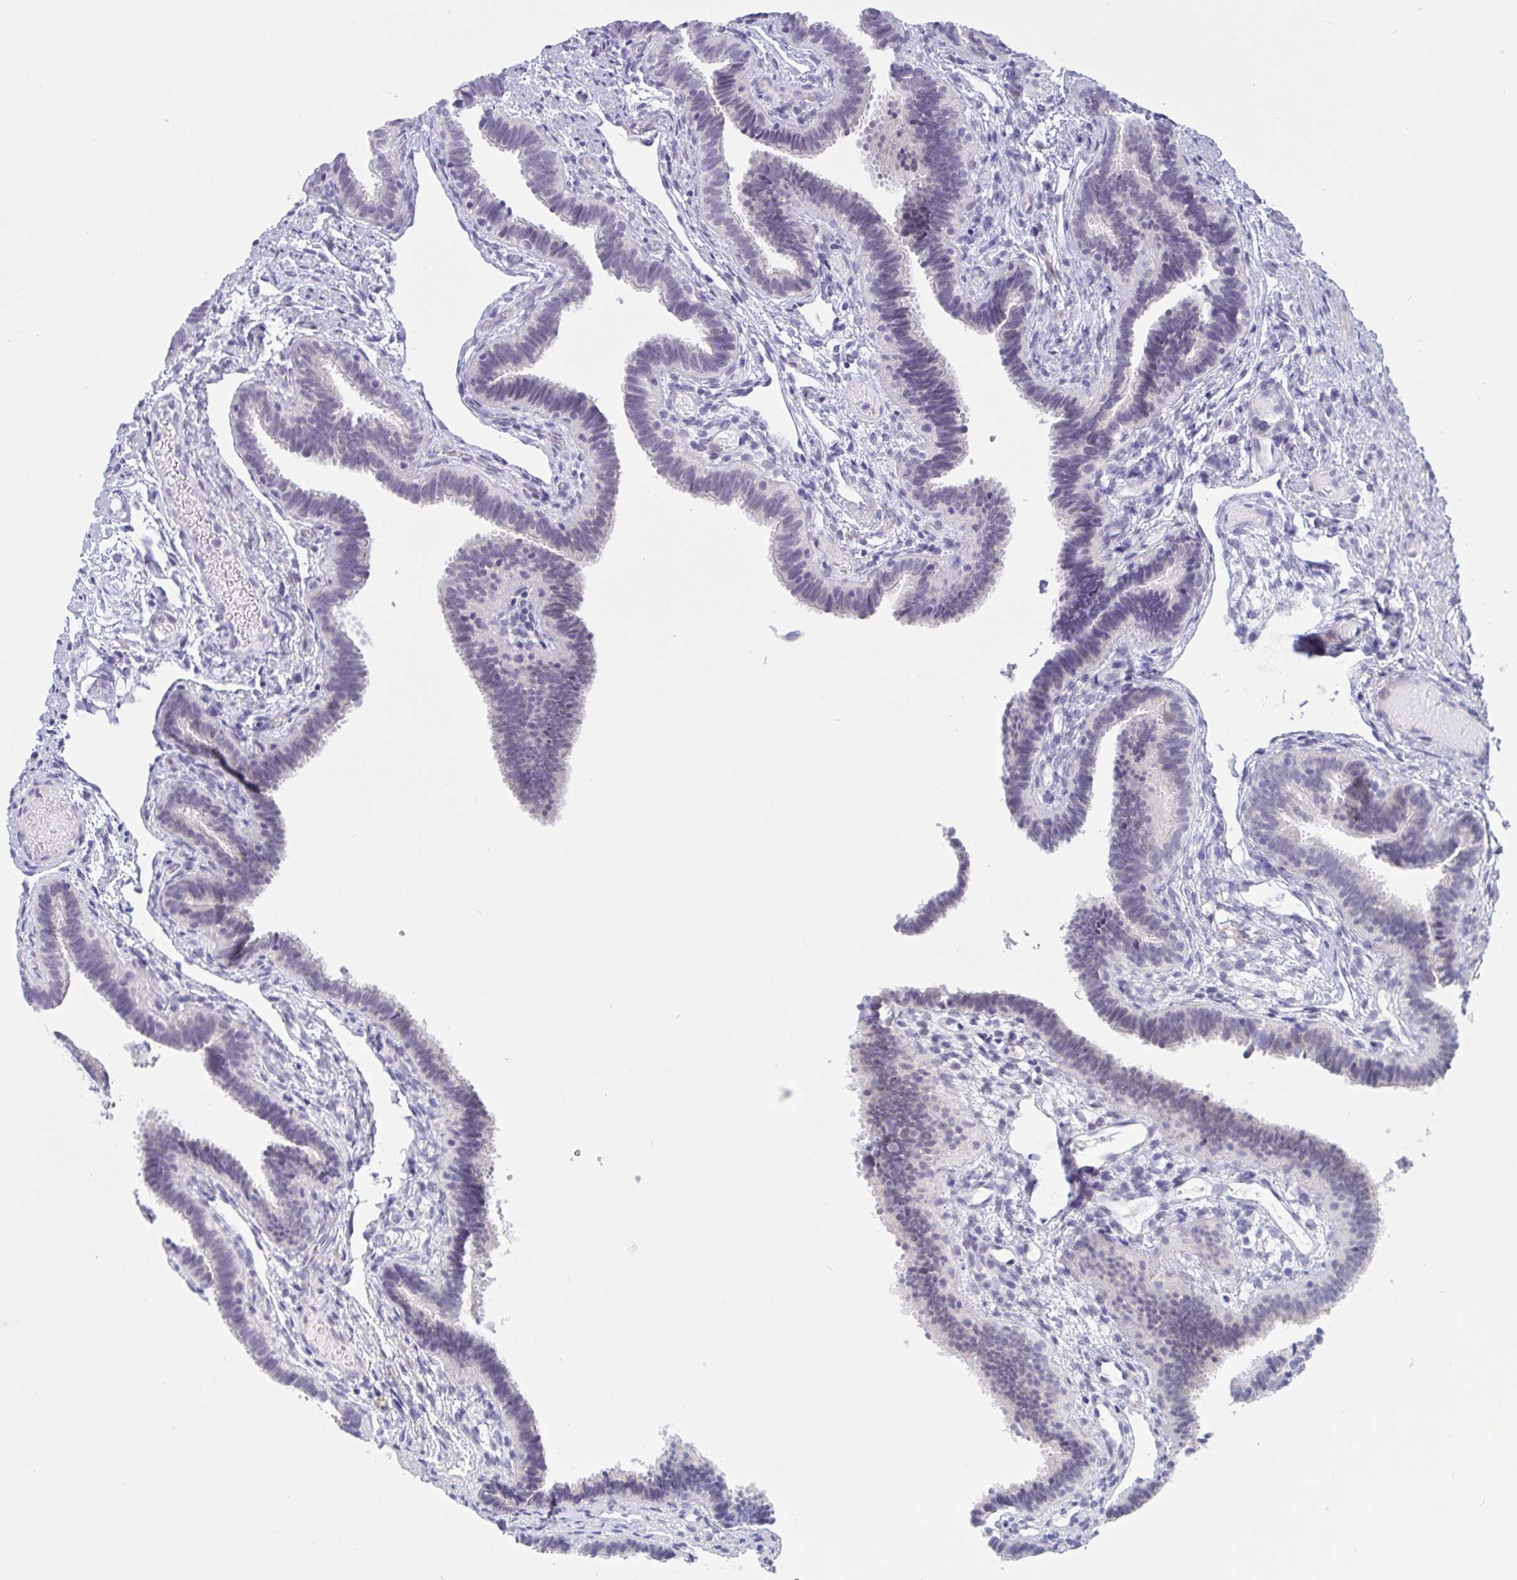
{"staining": {"intensity": "negative", "quantity": "none", "location": "none"}, "tissue": "fallopian tube", "cell_type": "Glandular cells", "image_type": "normal", "snomed": [{"axis": "morphology", "description": "Normal tissue, NOS"}, {"axis": "topography", "description": "Fallopian tube"}], "caption": "DAB immunohistochemical staining of benign human fallopian tube demonstrates no significant positivity in glandular cells.", "gene": "FBXL22", "patient": {"sex": "female", "age": 37}}